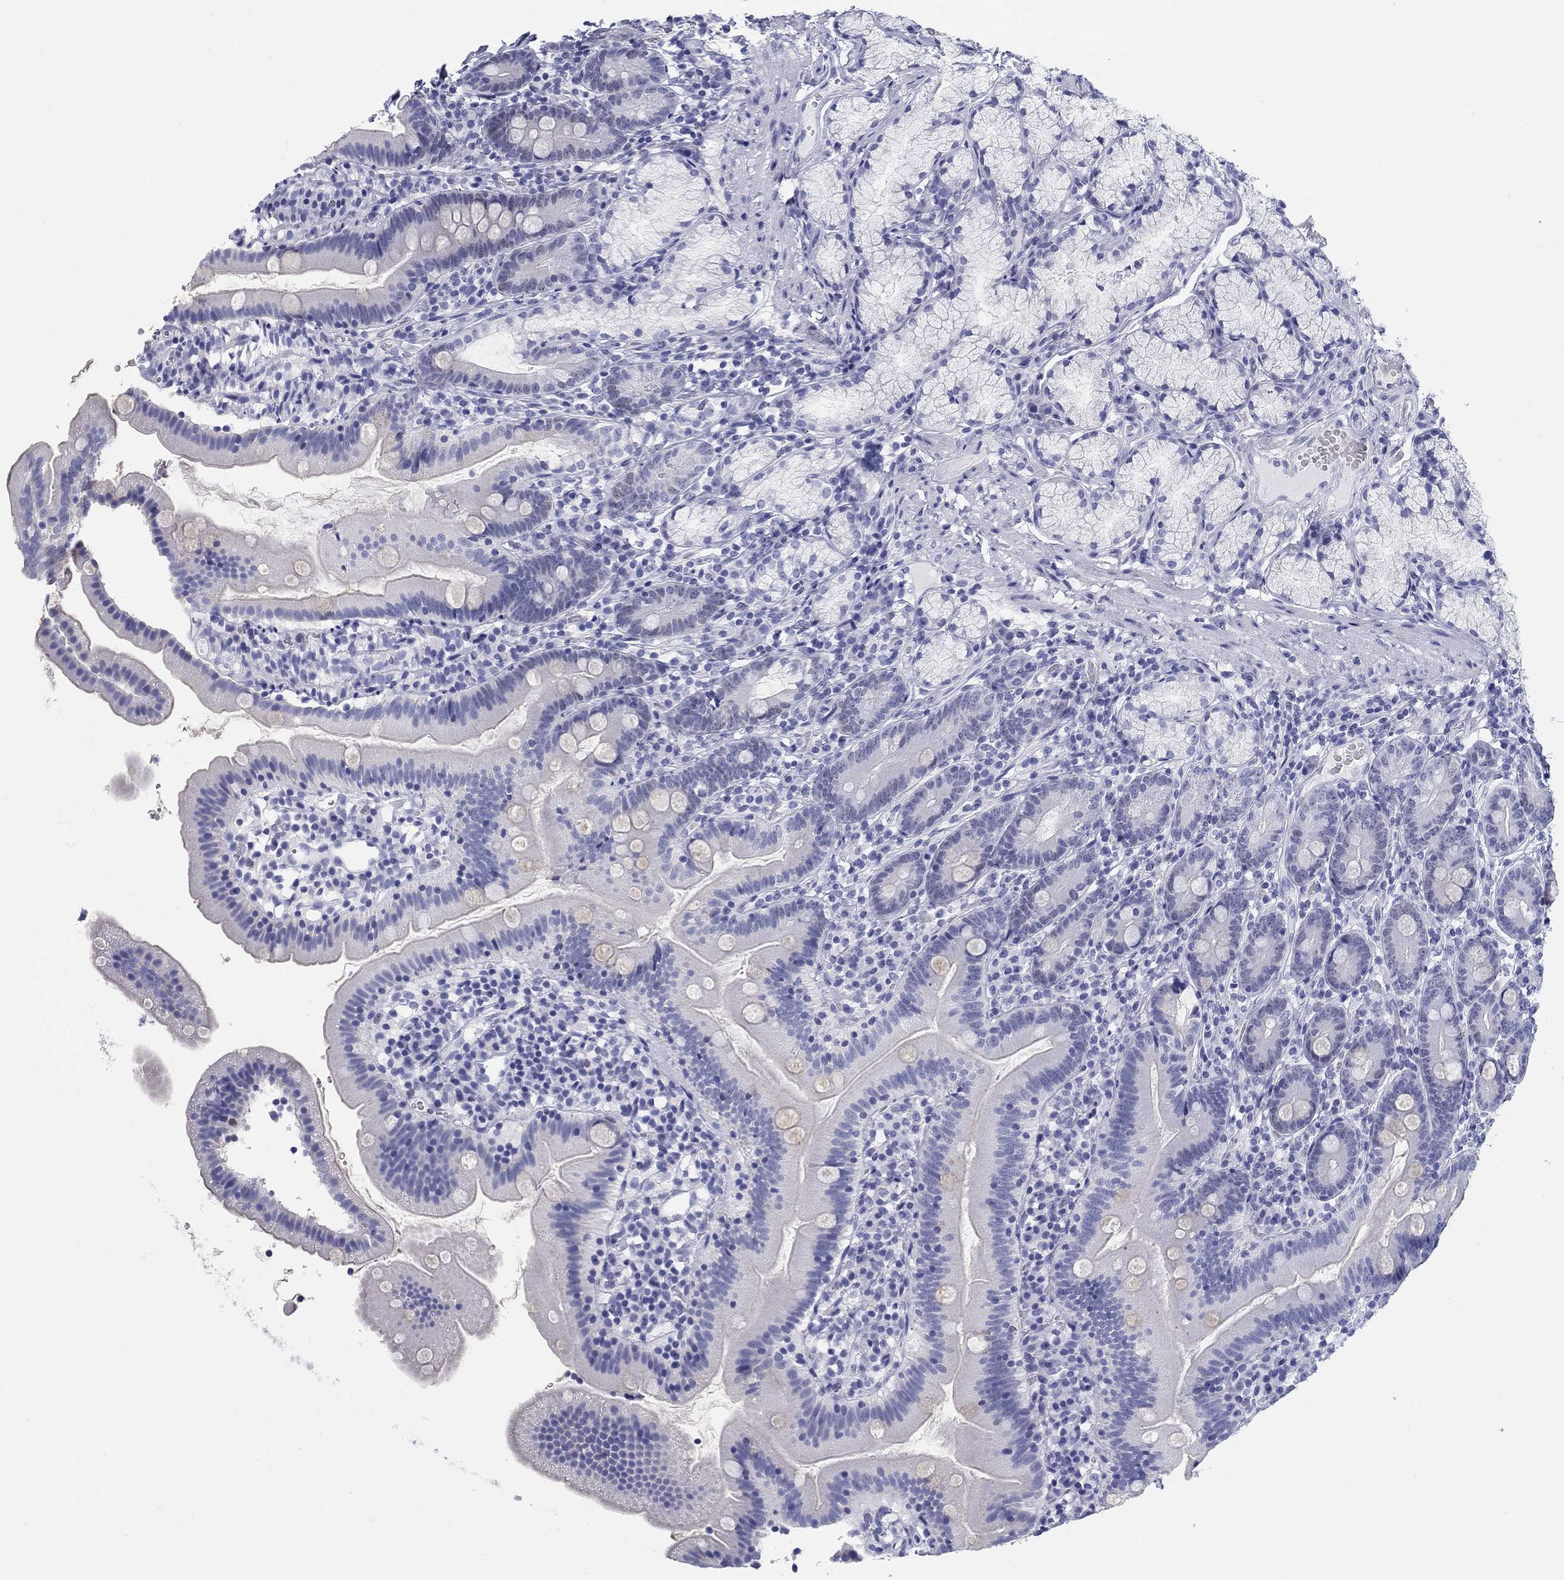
{"staining": {"intensity": "negative", "quantity": "none", "location": "none"}, "tissue": "duodenum", "cell_type": "Glandular cells", "image_type": "normal", "snomed": [{"axis": "morphology", "description": "Normal tissue, NOS"}, {"axis": "topography", "description": "Duodenum"}], "caption": "Protein analysis of normal duodenum reveals no significant expression in glandular cells.", "gene": "LAMP5", "patient": {"sex": "female", "age": 67}}